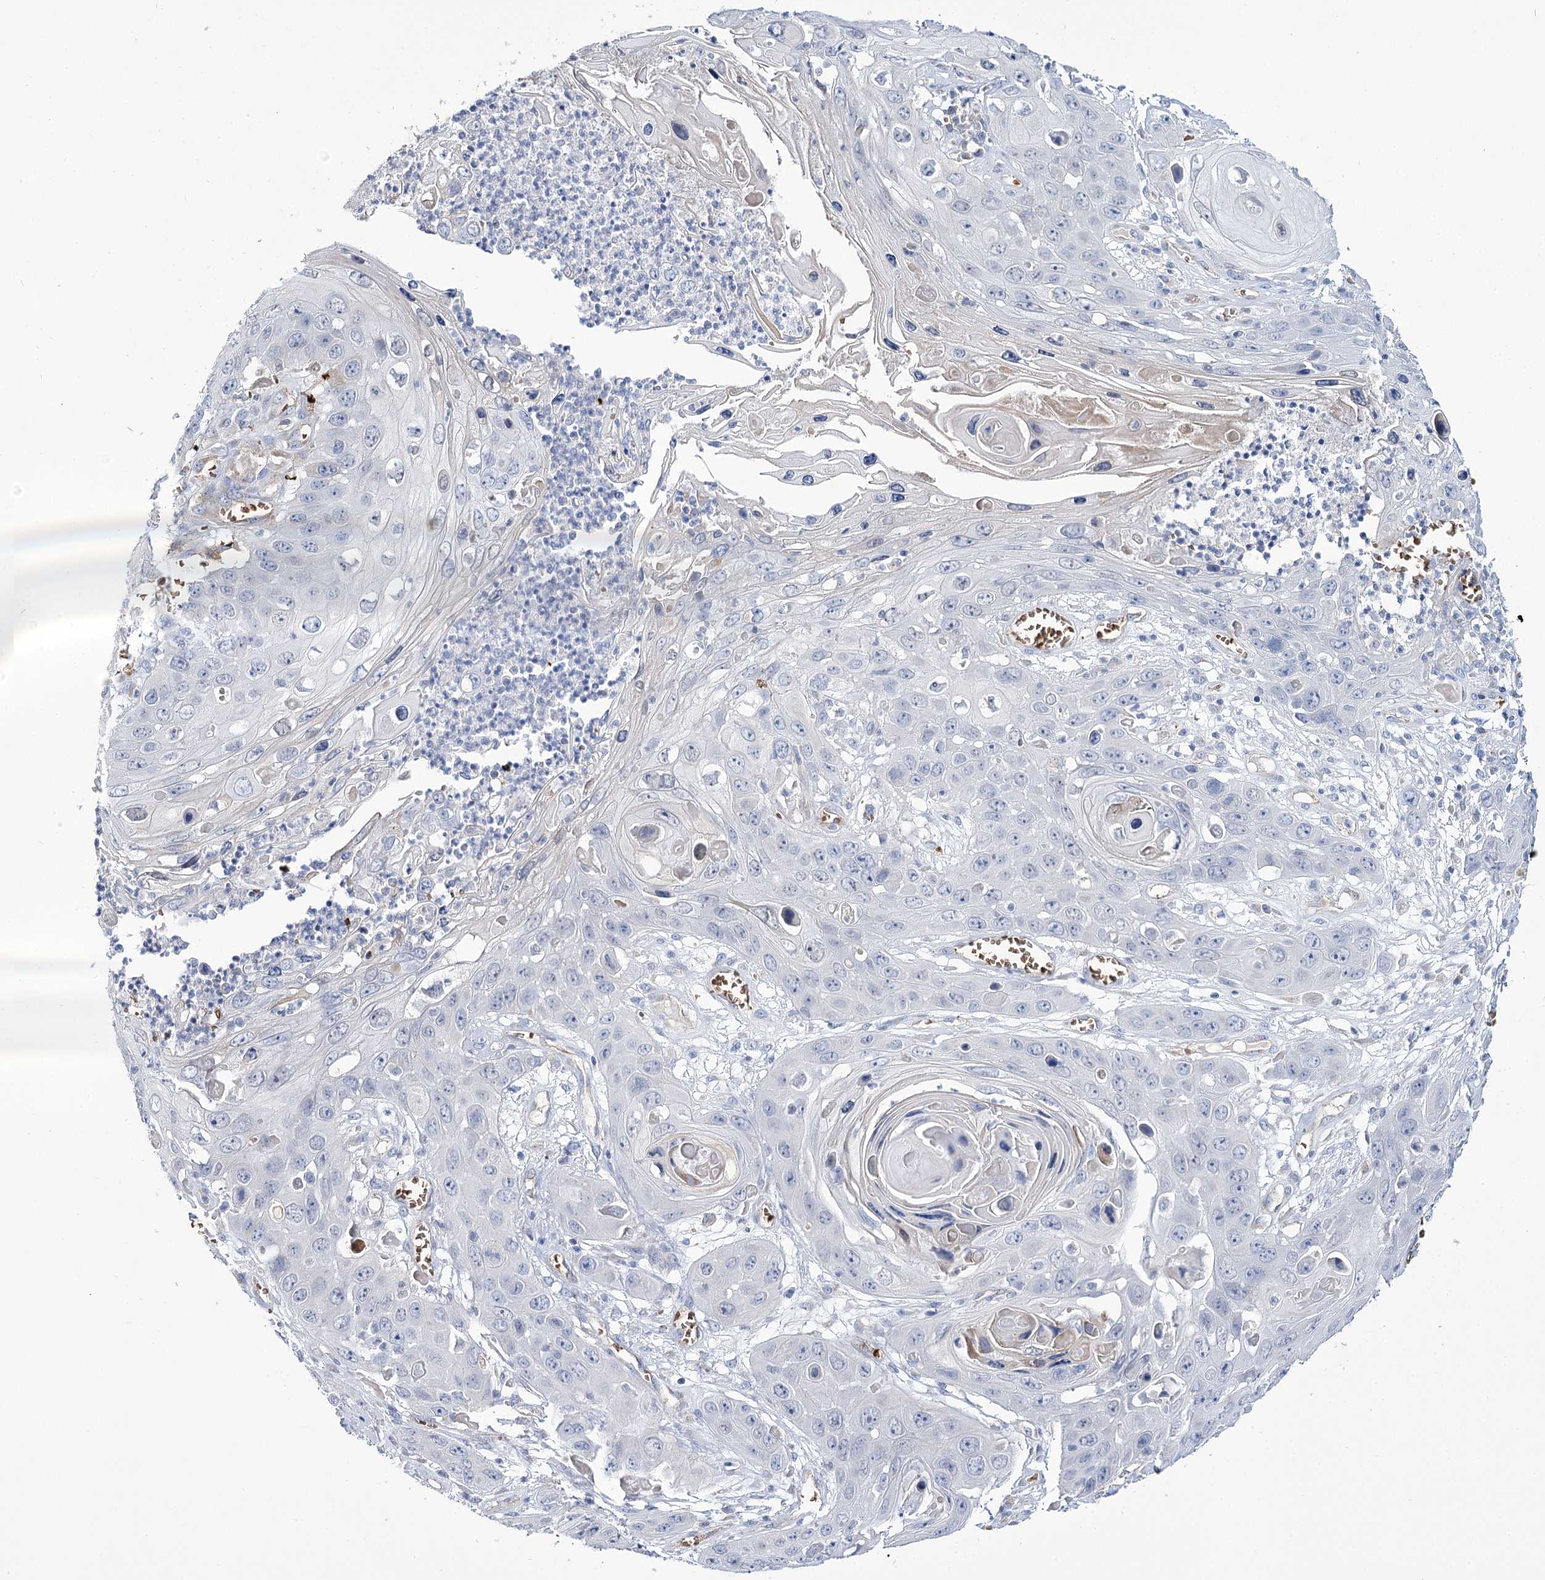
{"staining": {"intensity": "negative", "quantity": "none", "location": "none"}, "tissue": "skin cancer", "cell_type": "Tumor cells", "image_type": "cancer", "snomed": [{"axis": "morphology", "description": "Squamous cell carcinoma, NOS"}, {"axis": "topography", "description": "Skin"}], "caption": "DAB (3,3'-diaminobenzidine) immunohistochemical staining of human skin cancer (squamous cell carcinoma) demonstrates no significant expression in tumor cells. (Stains: DAB IHC with hematoxylin counter stain, Microscopy: brightfield microscopy at high magnification).", "gene": "GBF1", "patient": {"sex": "male", "age": 55}}